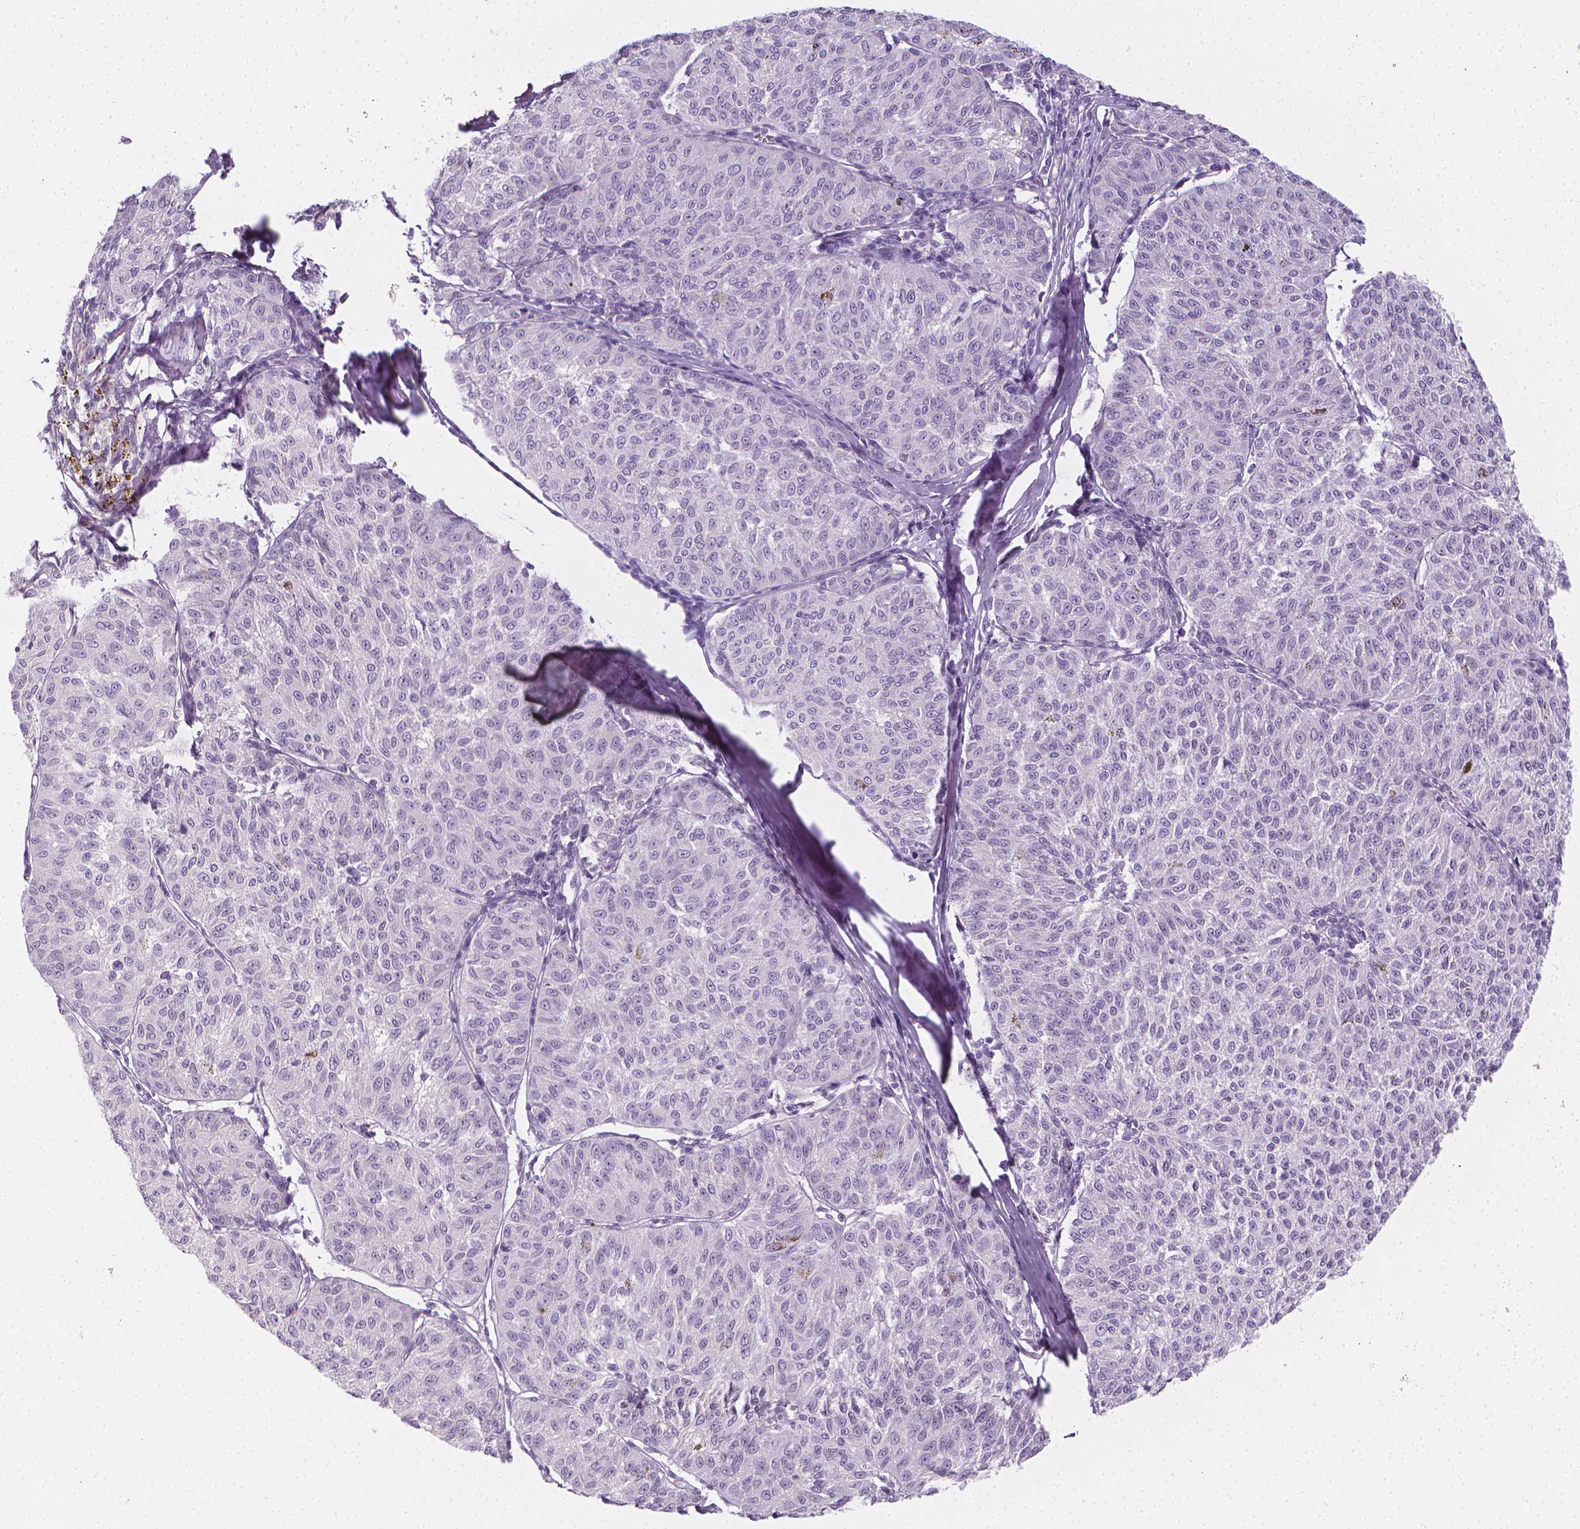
{"staining": {"intensity": "negative", "quantity": "none", "location": "none"}, "tissue": "melanoma", "cell_type": "Tumor cells", "image_type": "cancer", "snomed": [{"axis": "morphology", "description": "Malignant melanoma, NOS"}, {"axis": "topography", "description": "Skin"}], "caption": "Histopathology image shows no significant protein positivity in tumor cells of melanoma.", "gene": "DCAF8L1", "patient": {"sex": "female", "age": 72}}